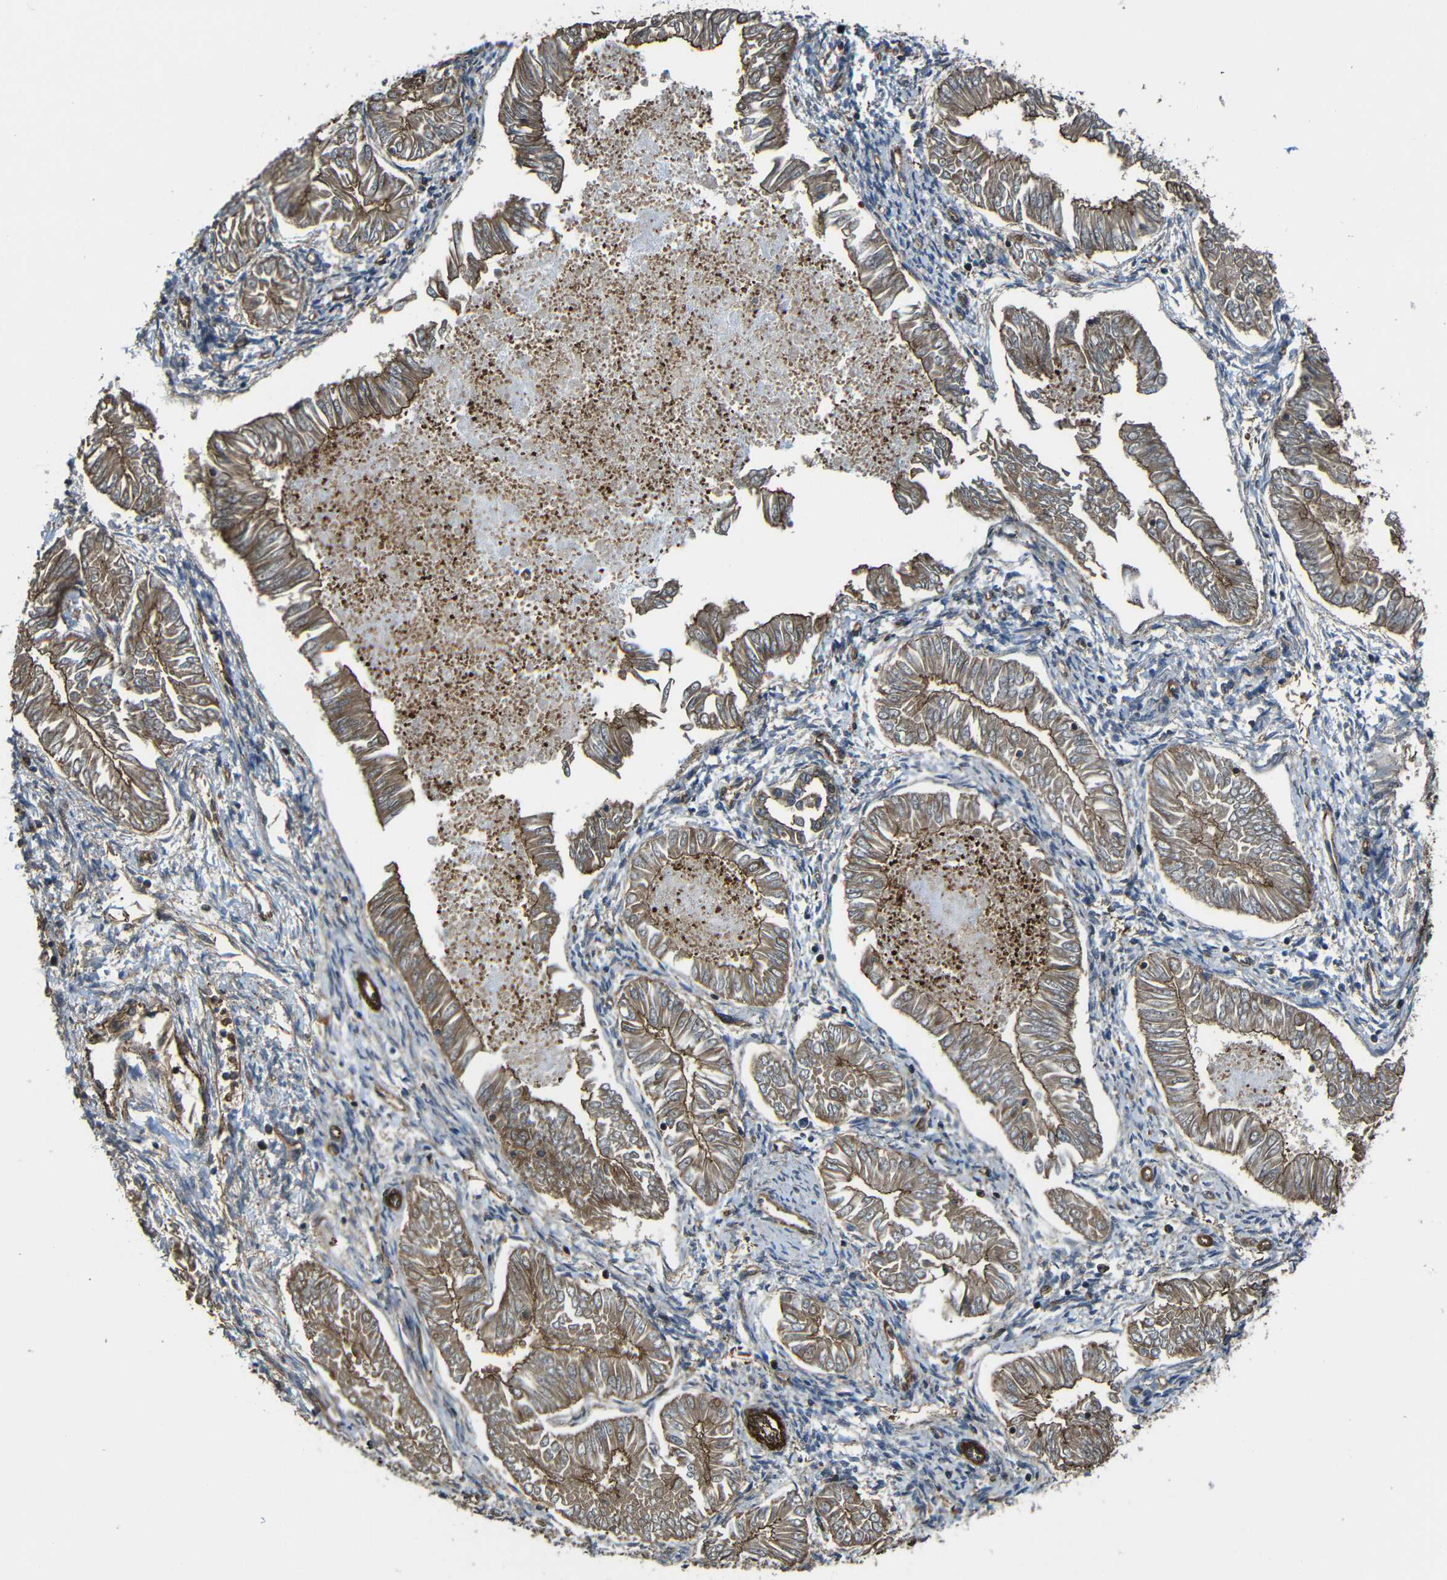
{"staining": {"intensity": "moderate", "quantity": ">75%", "location": "cytoplasmic/membranous"}, "tissue": "endometrial cancer", "cell_type": "Tumor cells", "image_type": "cancer", "snomed": [{"axis": "morphology", "description": "Adenocarcinoma, NOS"}, {"axis": "topography", "description": "Endometrium"}], "caption": "A high-resolution histopathology image shows immunohistochemistry staining of adenocarcinoma (endometrial), which shows moderate cytoplasmic/membranous expression in about >75% of tumor cells.", "gene": "PTCH1", "patient": {"sex": "female", "age": 53}}